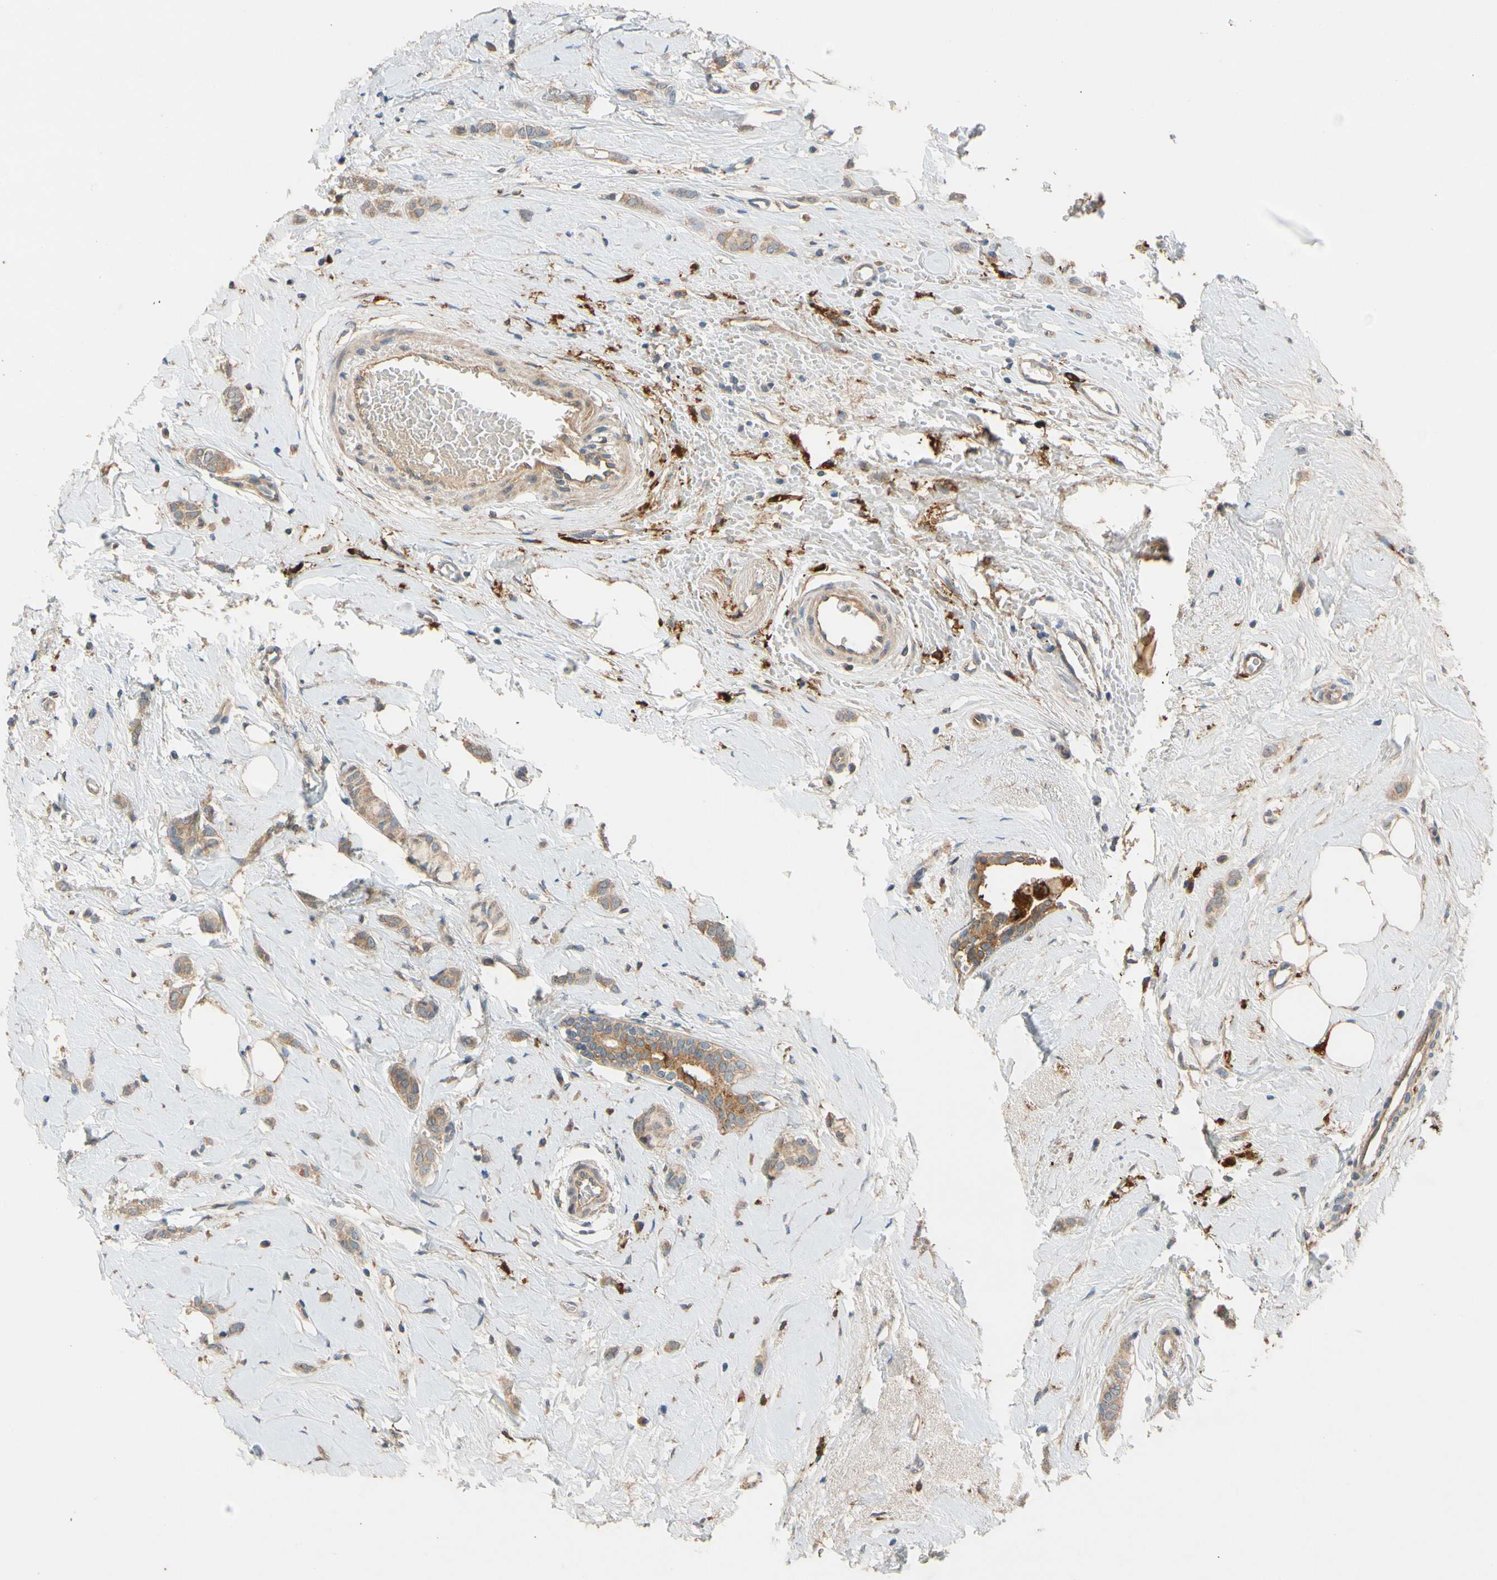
{"staining": {"intensity": "moderate", "quantity": ">75%", "location": "cytoplasmic/membranous"}, "tissue": "breast cancer", "cell_type": "Tumor cells", "image_type": "cancer", "snomed": [{"axis": "morphology", "description": "Lobular carcinoma"}, {"axis": "topography", "description": "Breast"}], "caption": "This image exhibits immunohistochemistry staining of breast lobular carcinoma, with medium moderate cytoplasmic/membranous expression in approximately >75% of tumor cells.", "gene": "USP46", "patient": {"sex": "female", "age": 60}}